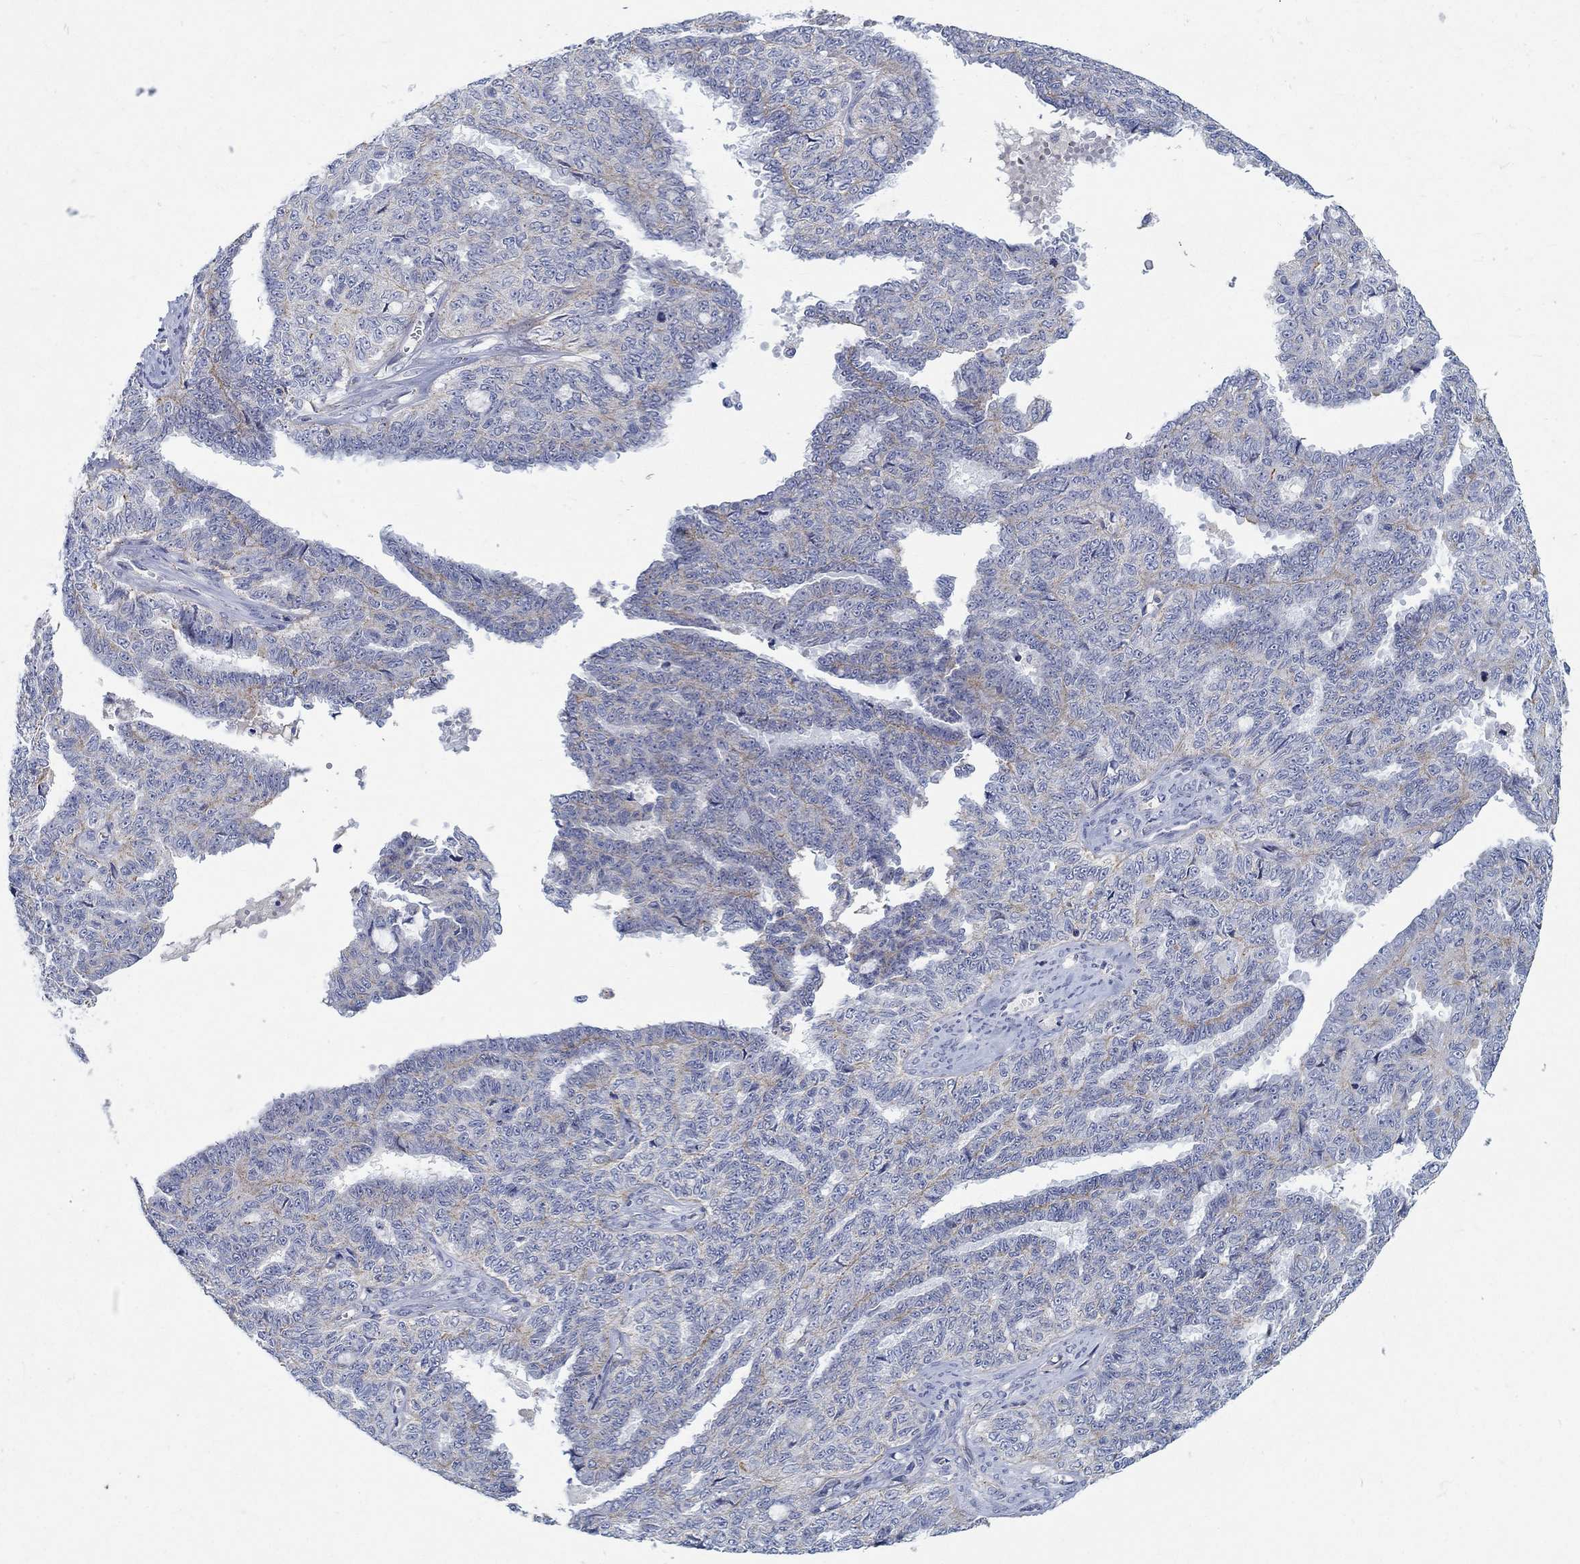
{"staining": {"intensity": "weak", "quantity": "25%-75%", "location": "cytoplasmic/membranous"}, "tissue": "ovarian cancer", "cell_type": "Tumor cells", "image_type": "cancer", "snomed": [{"axis": "morphology", "description": "Cystadenocarcinoma, serous, NOS"}, {"axis": "topography", "description": "Ovary"}], "caption": "Brown immunohistochemical staining in ovarian cancer (serous cystadenocarcinoma) displays weak cytoplasmic/membranous staining in approximately 25%-75% of tumor cells.", "gene": "NAV3", "patient": {"sex": "female", "age": 71}}